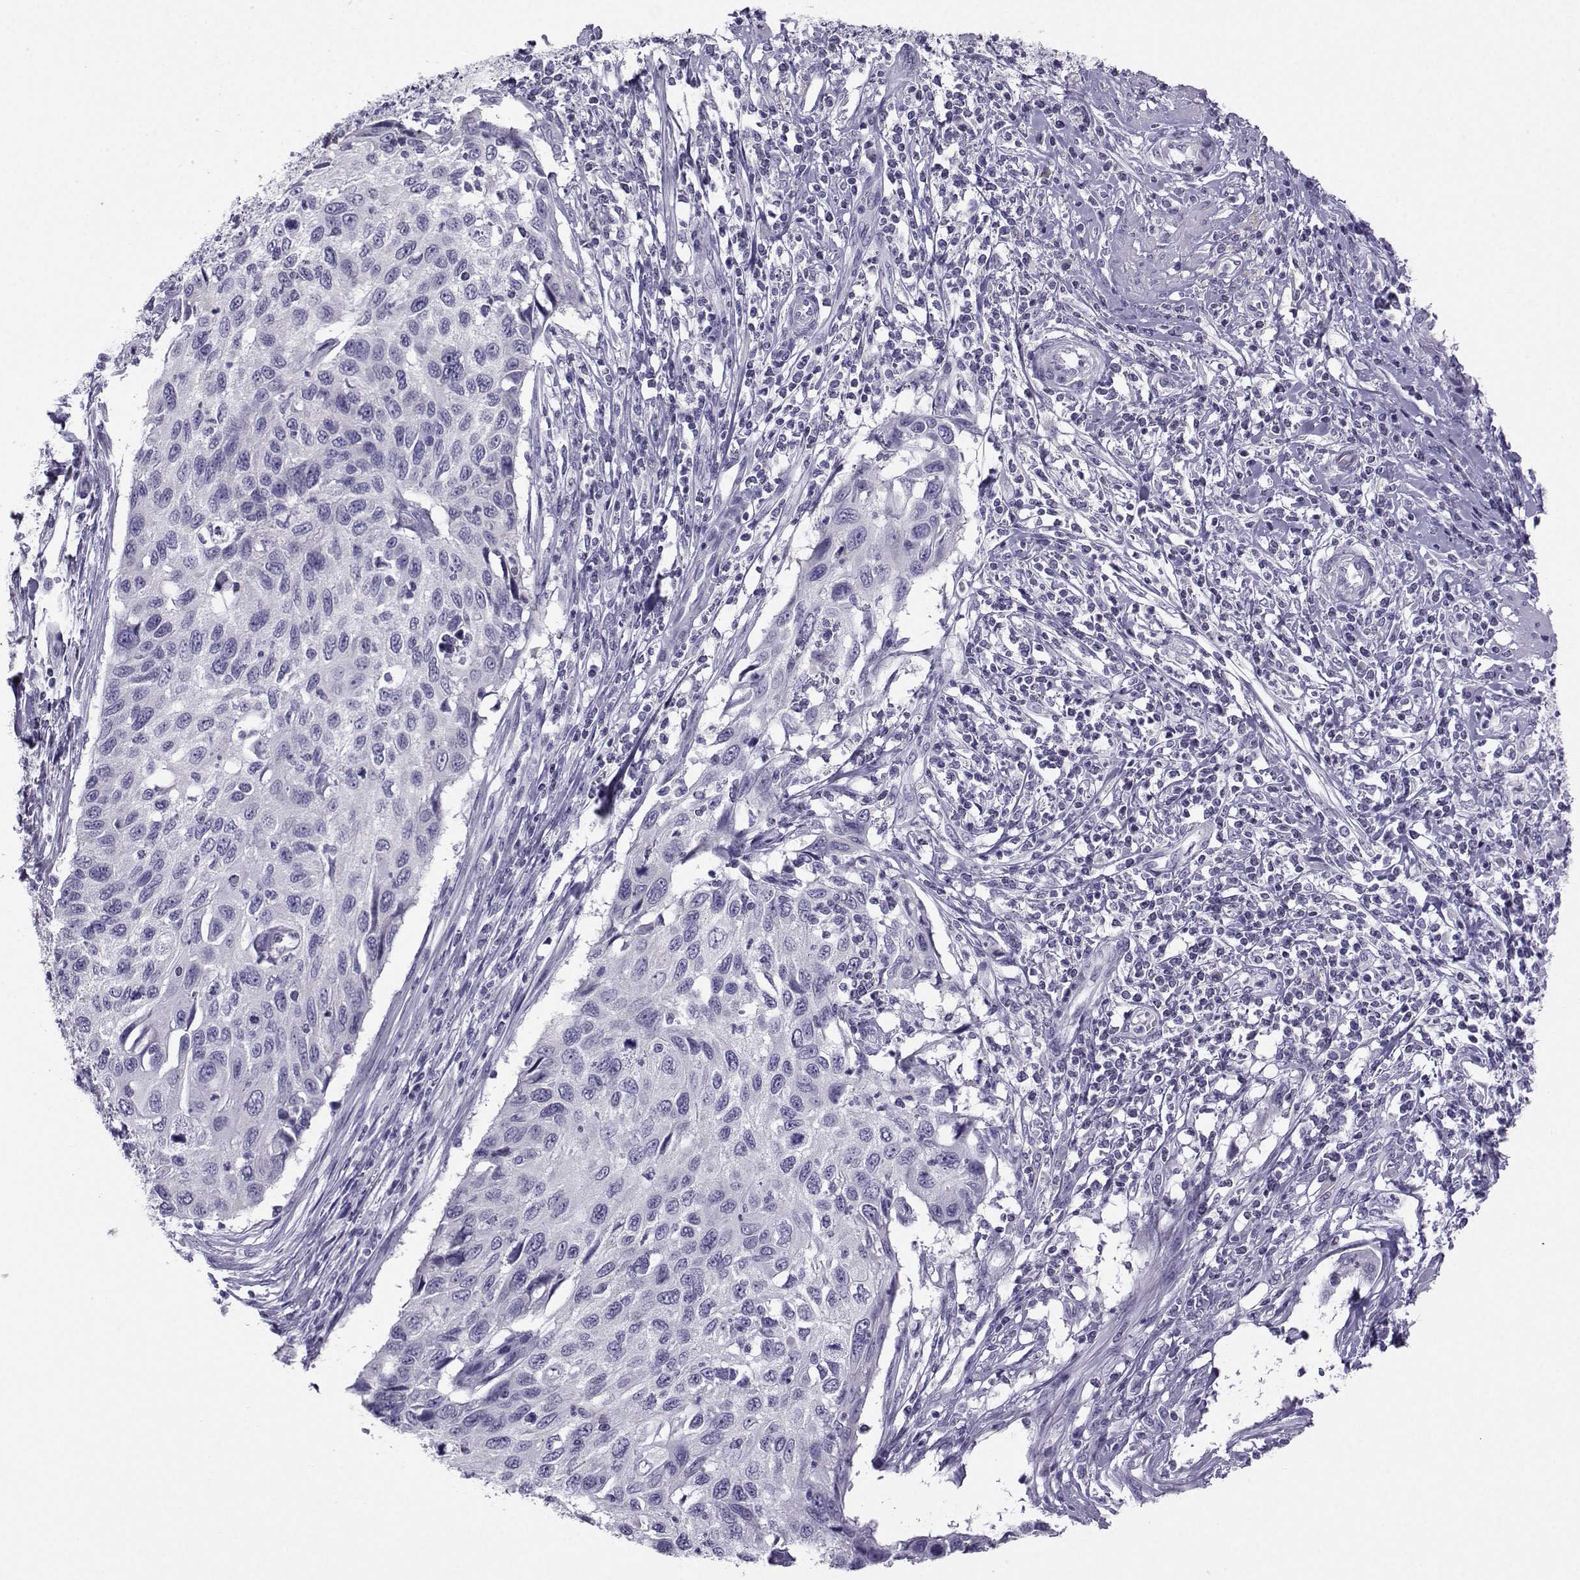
{"staining": {"intensity": "negative", "quantity": "none", "location": "none"}, "tissue": "cervical cancer", "cell_type": "Tumor cells", "image_type": "cancer", "snomed": [{"axis": "morphology", "description": "Squamous cell carcinoma, NOS"}, {"axis": "topography", "description": "Cervix"}], "caption": "Micrograph shows no protein staining in tumor cells of cervical cancer tissue.", "gene": "ARMC2", "patient": {"sex": "female", "age": 70}}